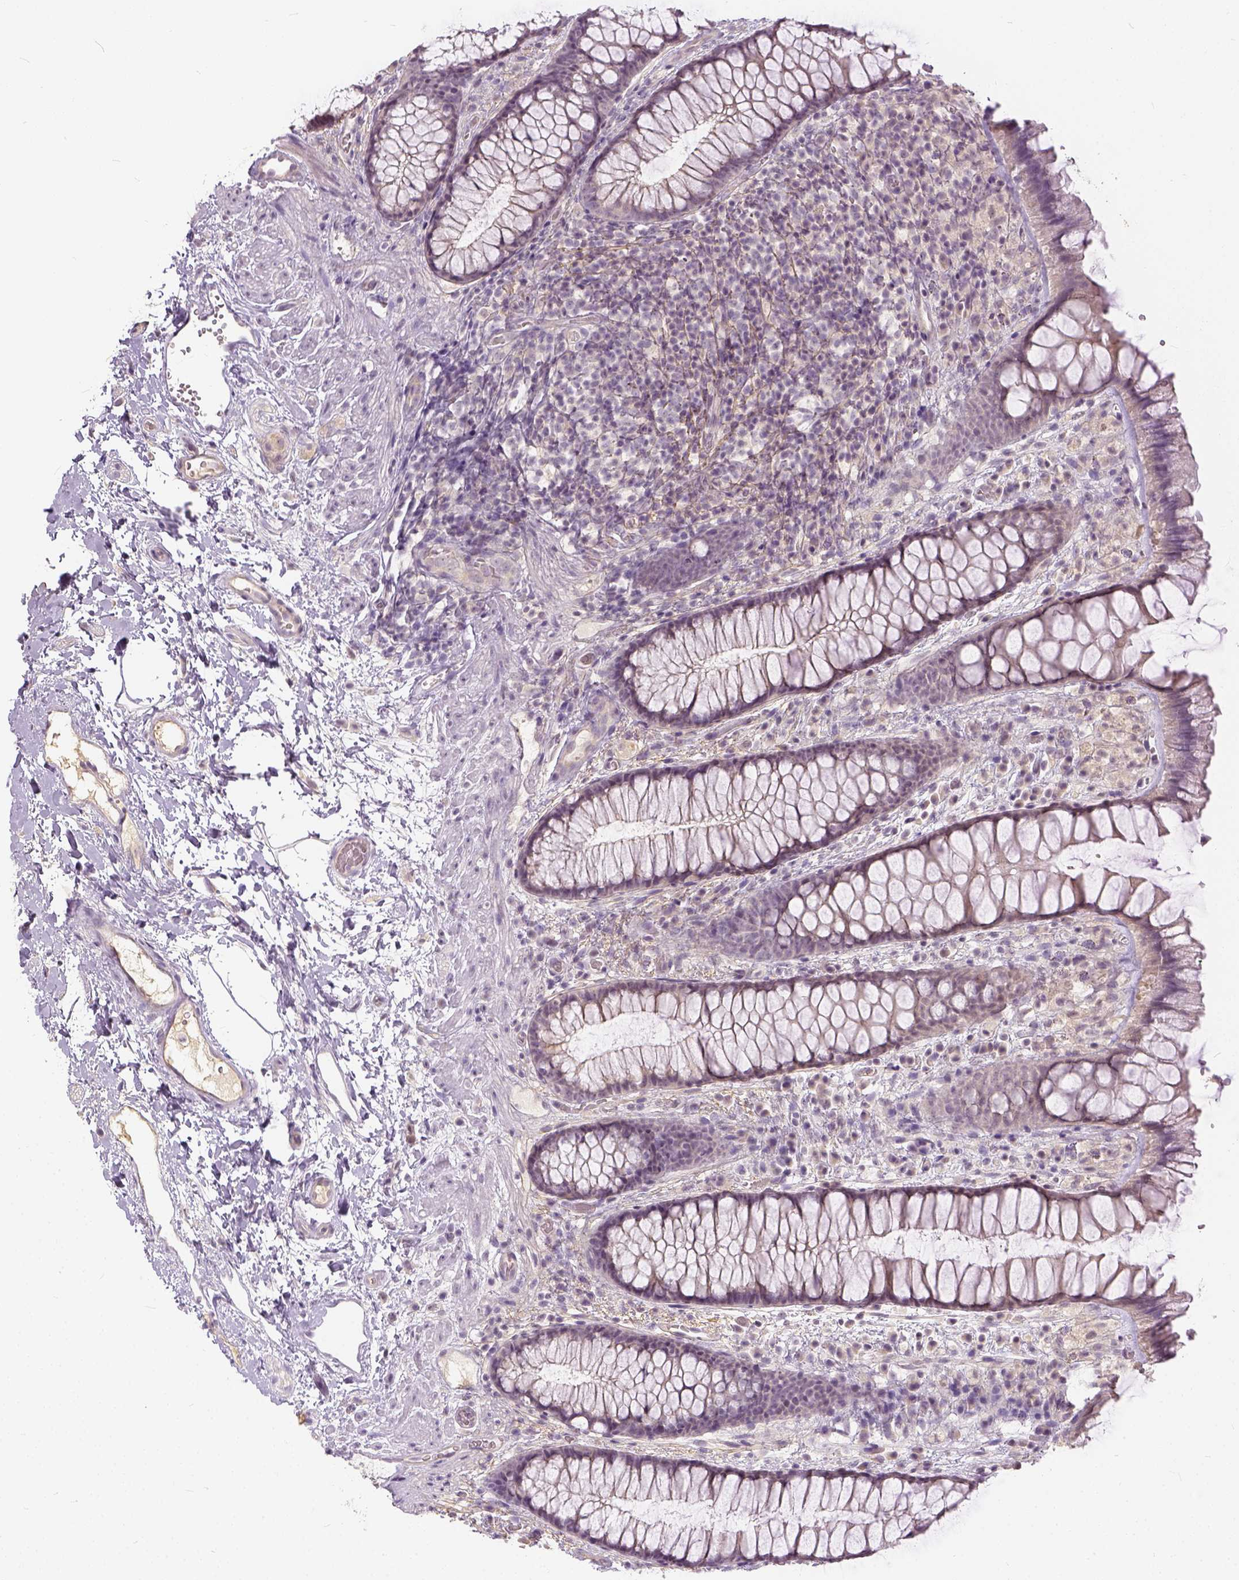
{"staining": {"intensity": "negative", "quantity": "none", "location": "none"}, "tissue": "rectum", "cell_type": "Glandular cells", "image_type": "normal", "snomed": [{"axis": "morphology", "description": "Normal tissue, NOS"}, {"axis": "topography", "description": "Rectum"}], "caption": "DAB immunohistochemical staining of benign human rectum shows no significant staining in glandular cells.", "gene": "ANO2", "patient": {"sex": "female", "age": 62}}